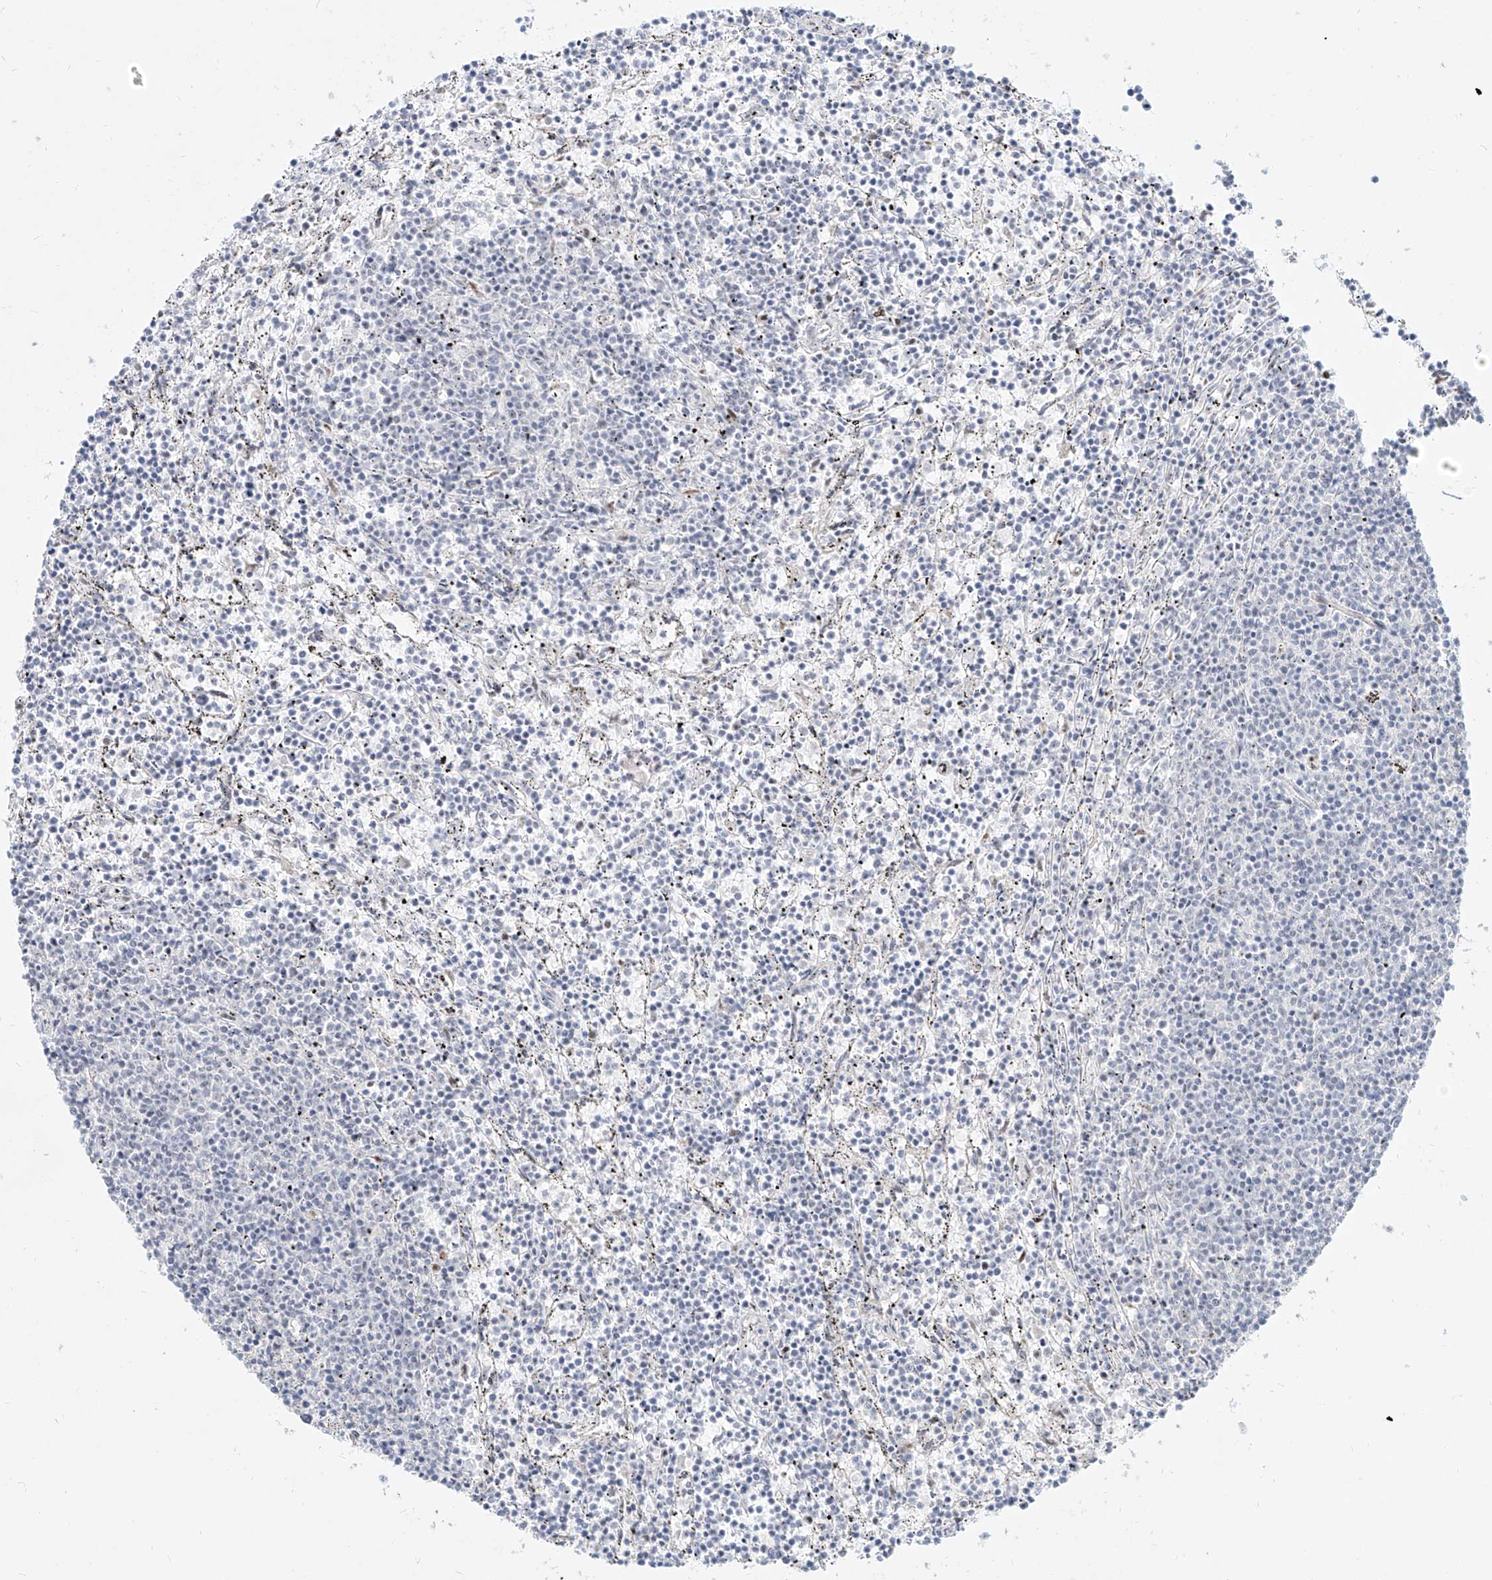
{"staining": {"intensity": "negative", "quantity": "none", "location": "none"}, "tissue": "lymphoma", "cell_type": "Tumor cells", "image_type": "cancer", "snomed": [{"axis": "morphology", "description": "Malignant lymphoma, non-Hodgkin's type, Low grade"}, {"axis": "topography", "description": "Spleen"}], "caption": "IHC histopathology image of neoplastic tissue: lymphoma stained with DAB shows no significant protein positivity in tumor cells.", "gene": "ZNF710", "patient": {"sex": "female", "age": 50}}